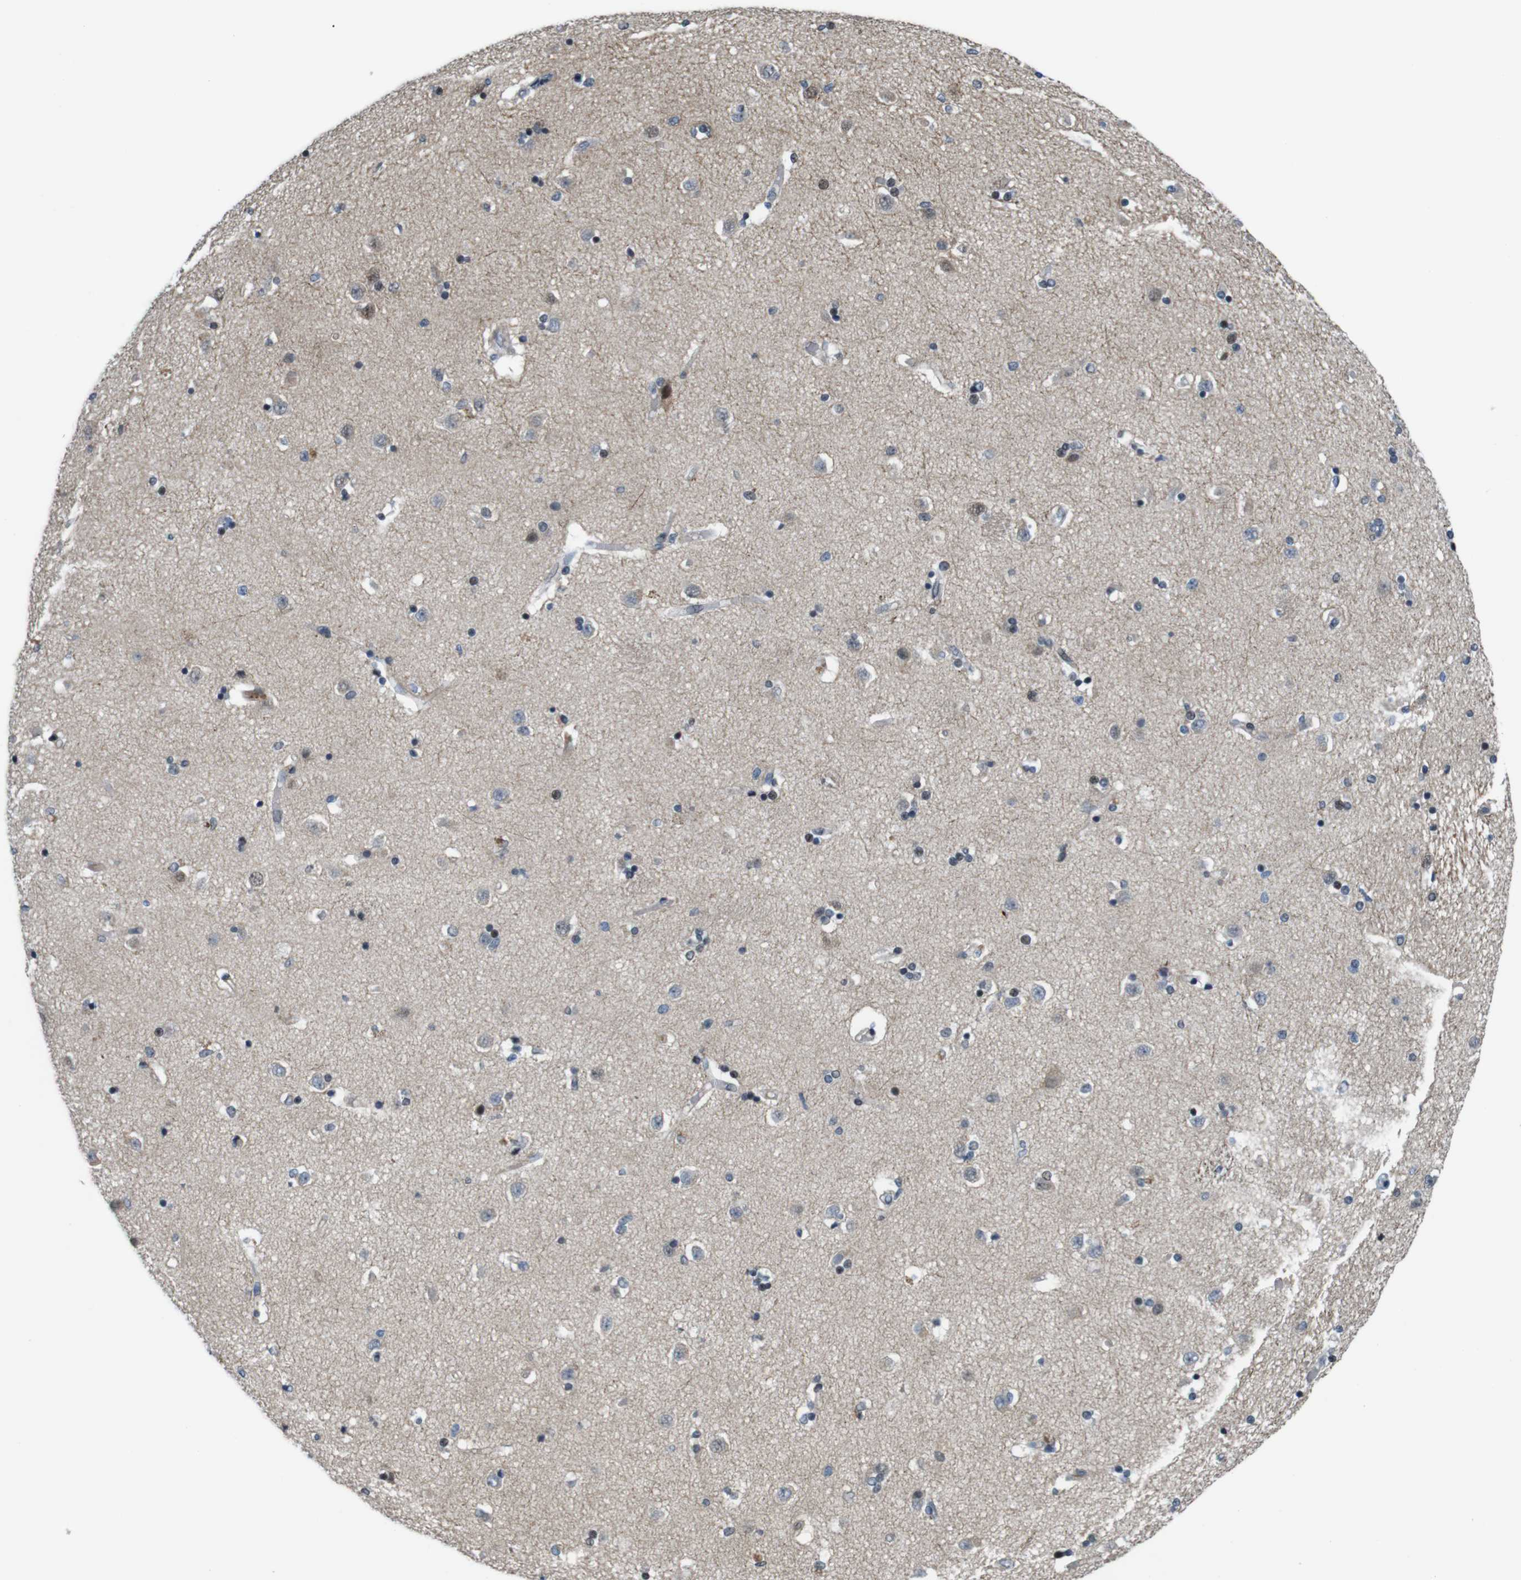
{"staining": {"intensity": "moderate", "quantity": "<25%", "location": "nuclear"}, "tissue": "caudate", "cell_type": "Glial cells", "image_type": "normal", "snomed": [{"axis": "morphology", "description": "Normal tissue, NOS"}, {"axis": "topography", "description": "Lateral ventricle wall"}], "caption": "Protein analysis of unremarkable caudate exhibits moderate nuclear staining in approximately <25% of glial cells. (Stains: DAB in brown, nuclei in blue, Microscopy: brightfield microscopy at high magnification).", "gene": "SMCO2", "patient": {"sex": "female", "age": 54}}